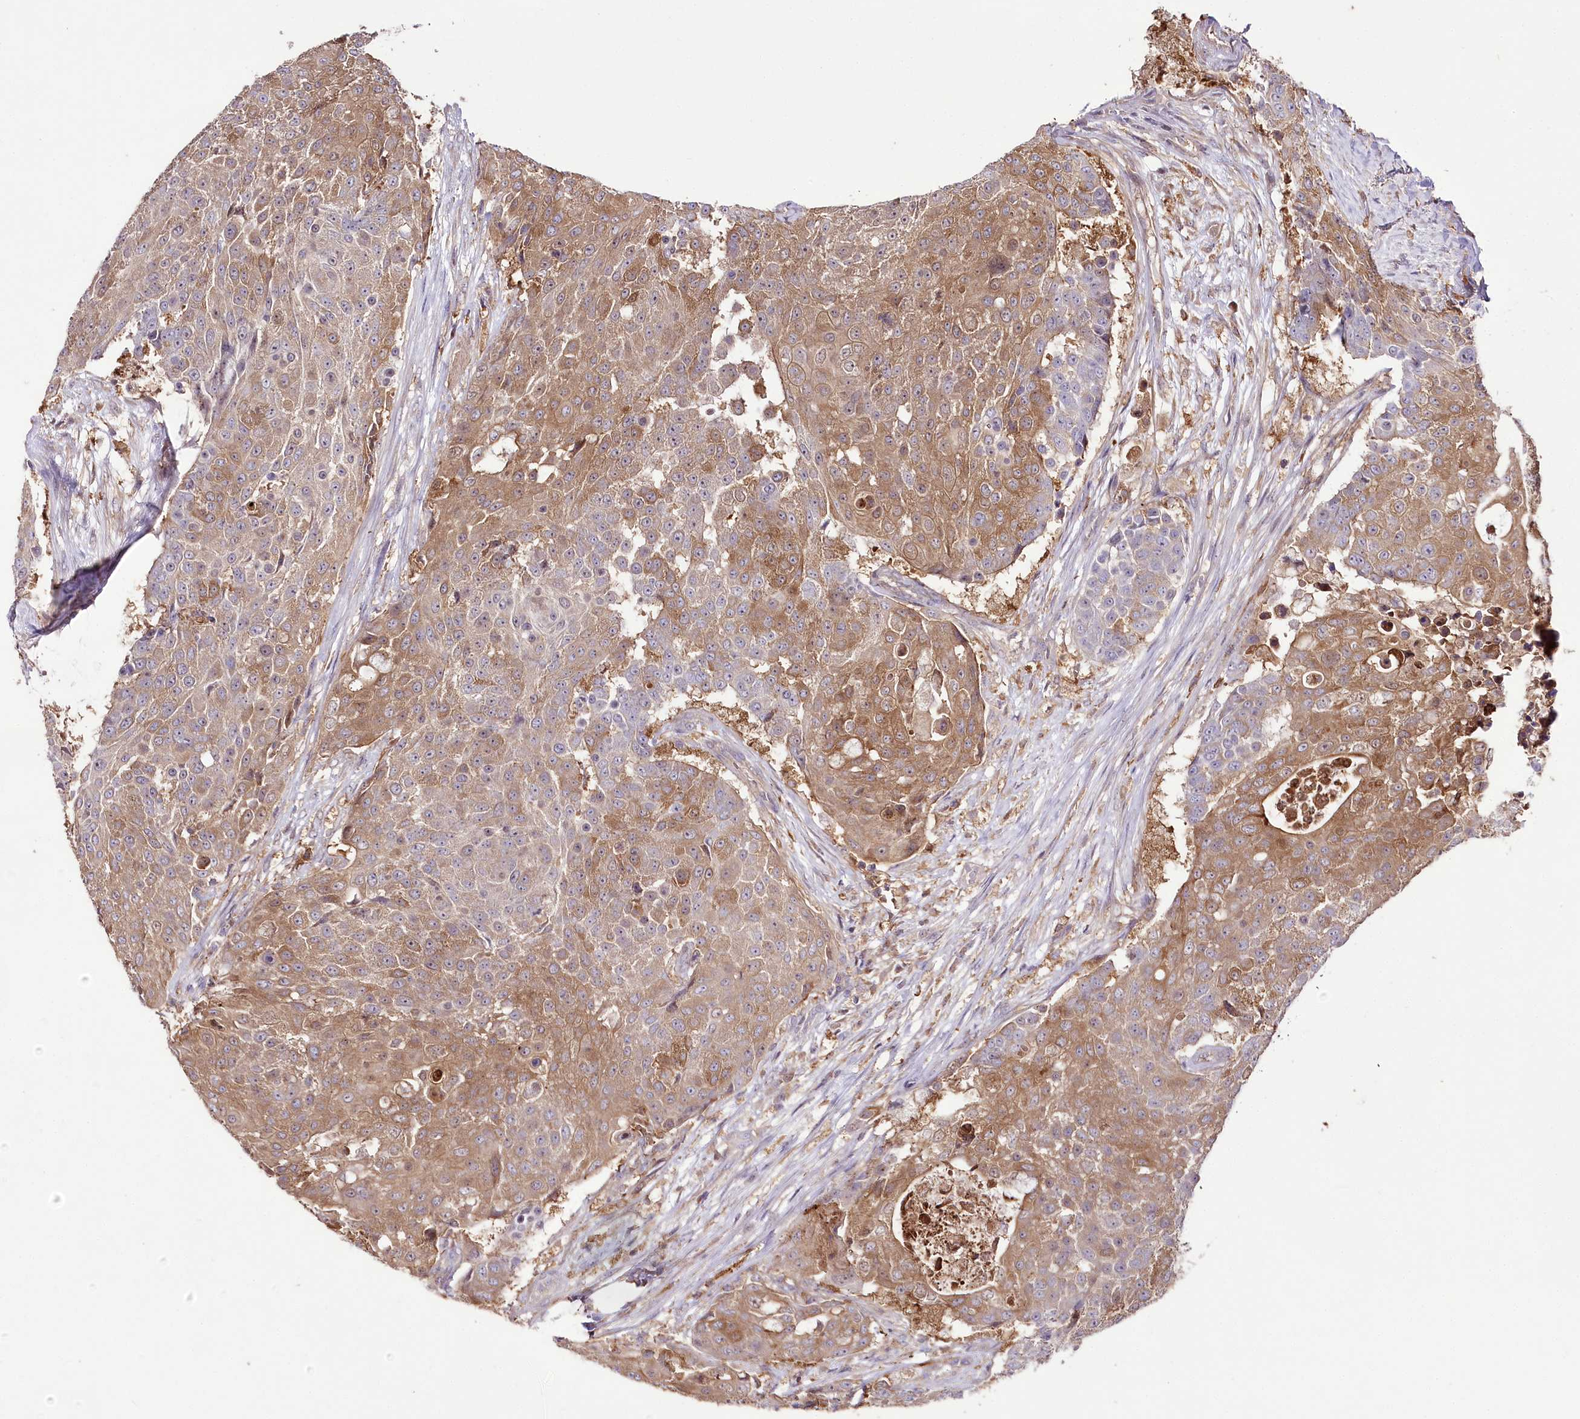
{"staining": {"intensity": "moderate", "quantity": ">75%", "location": "cytoplasmic/membranous"}, "tissue": "urothelial cancer", "cell_type": "Tumor cells", "image_type": "cancer", "snomed": [{"axis": "morphology", "description": "Urothelial carcinoma, High grade"}, {"axis": "topography", "description": "Urinary bladder"}], "caption": "Immunohistochemical staining of urothelial carcinoma (high-grade) exhibits moderate cytoplasmic/membranous protein expression in approximately >75% of tumor cells. (brown staining indicates protein expression, while blue staining denotes nuclei).", "gene": "UGP2", "patient": {"sex": "female", "age": 63}}